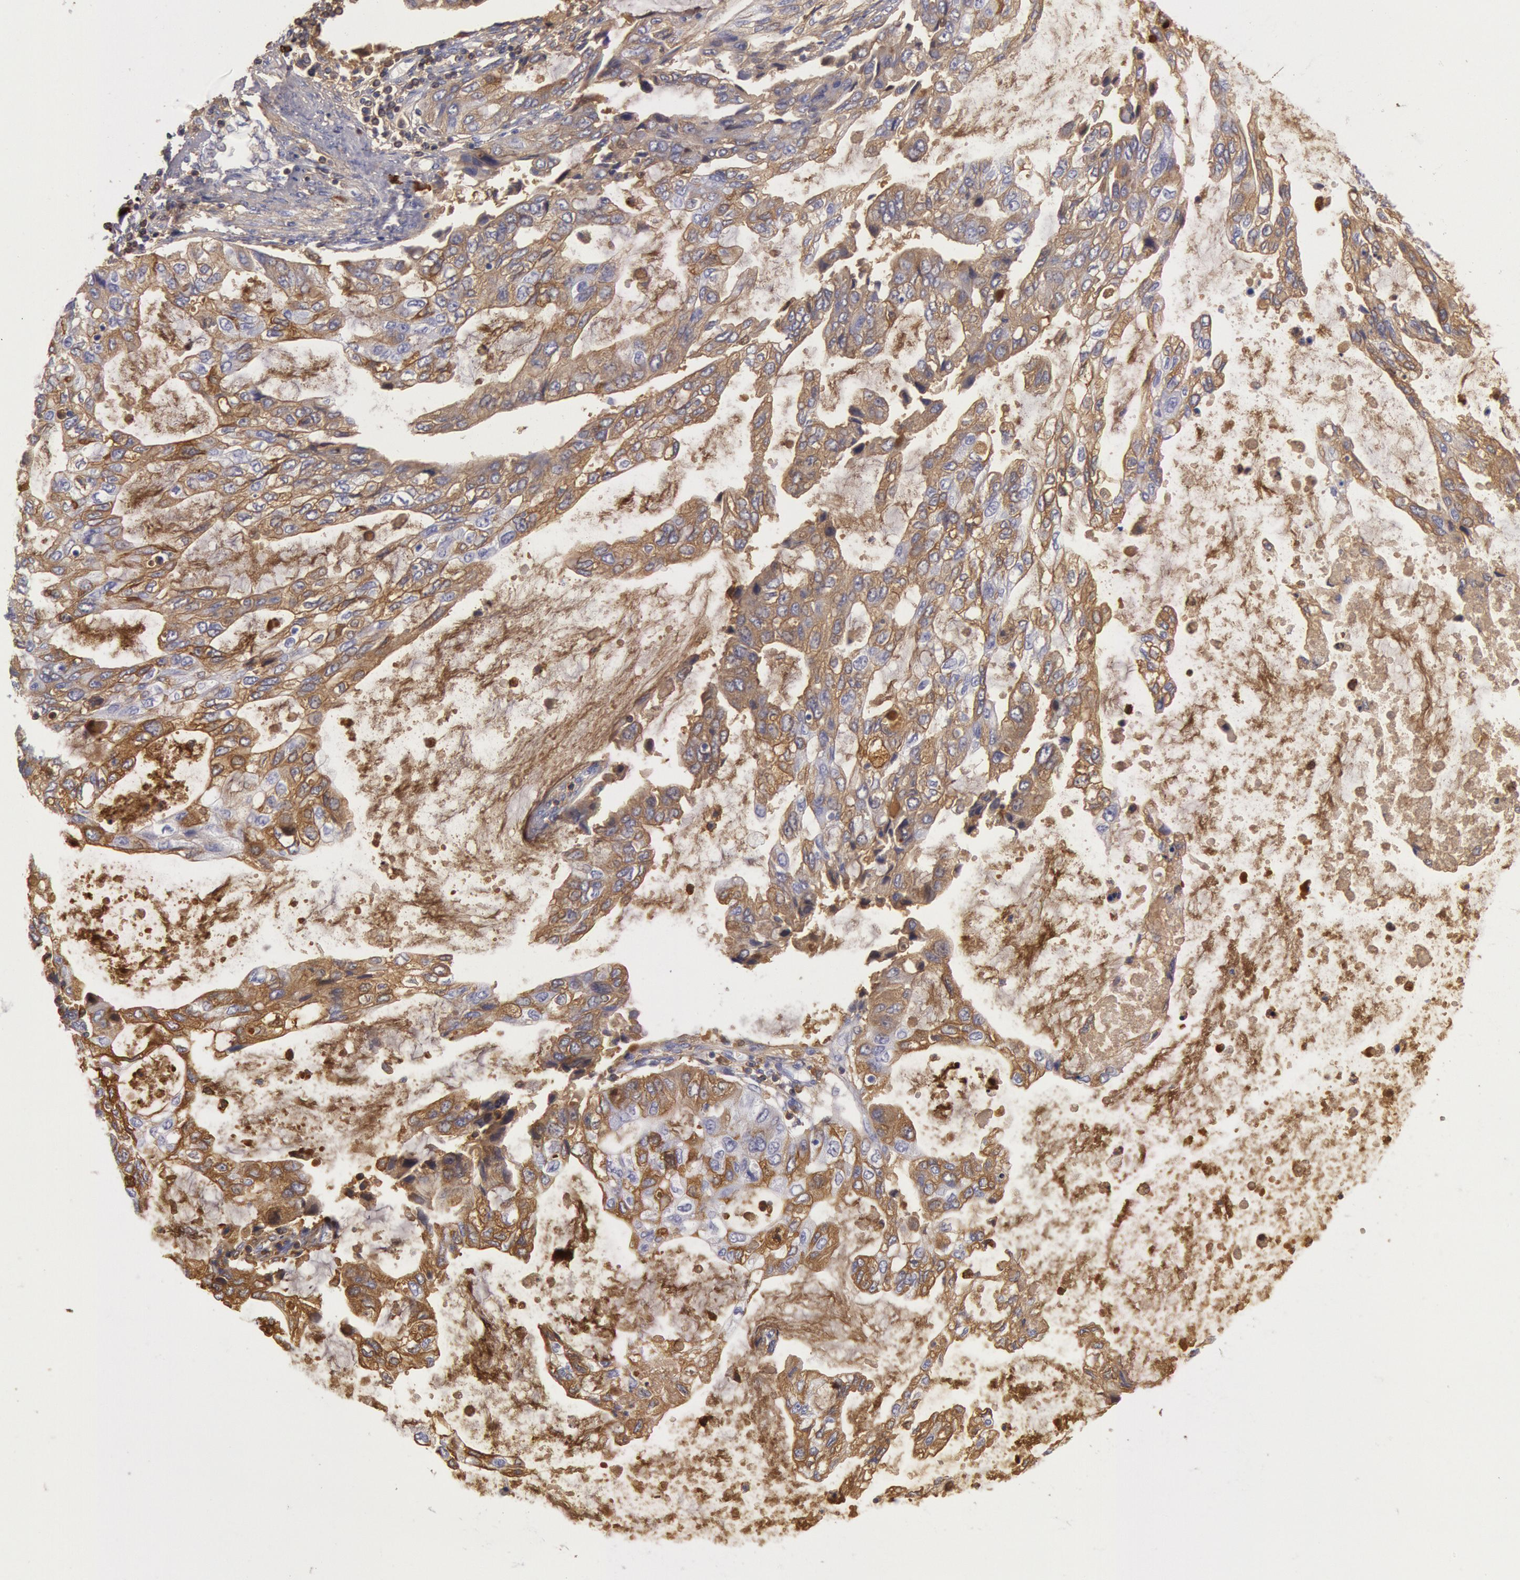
{"staining": {"intensity": "strong", "quantity": "25%-75%", "location": "cytoplasmic/membranous"}, "tissue": "stomach cancer", "cell_type": "Tumor cells", "image_type": "cancer", "snomed": [{"axis": "morphology", "description": "Adenocarcinoma, NOS"}, {"axis": "topography", "description": "Stomach, upper"}], "caption": "Immunohistochemistry of human stomach cancer shows high levels of strong cytoplasmic/membranous staining in about 25%-75% of tumor cells.", "gene": "IGHG1", "patient": {"sex": "female", "age": 52}}